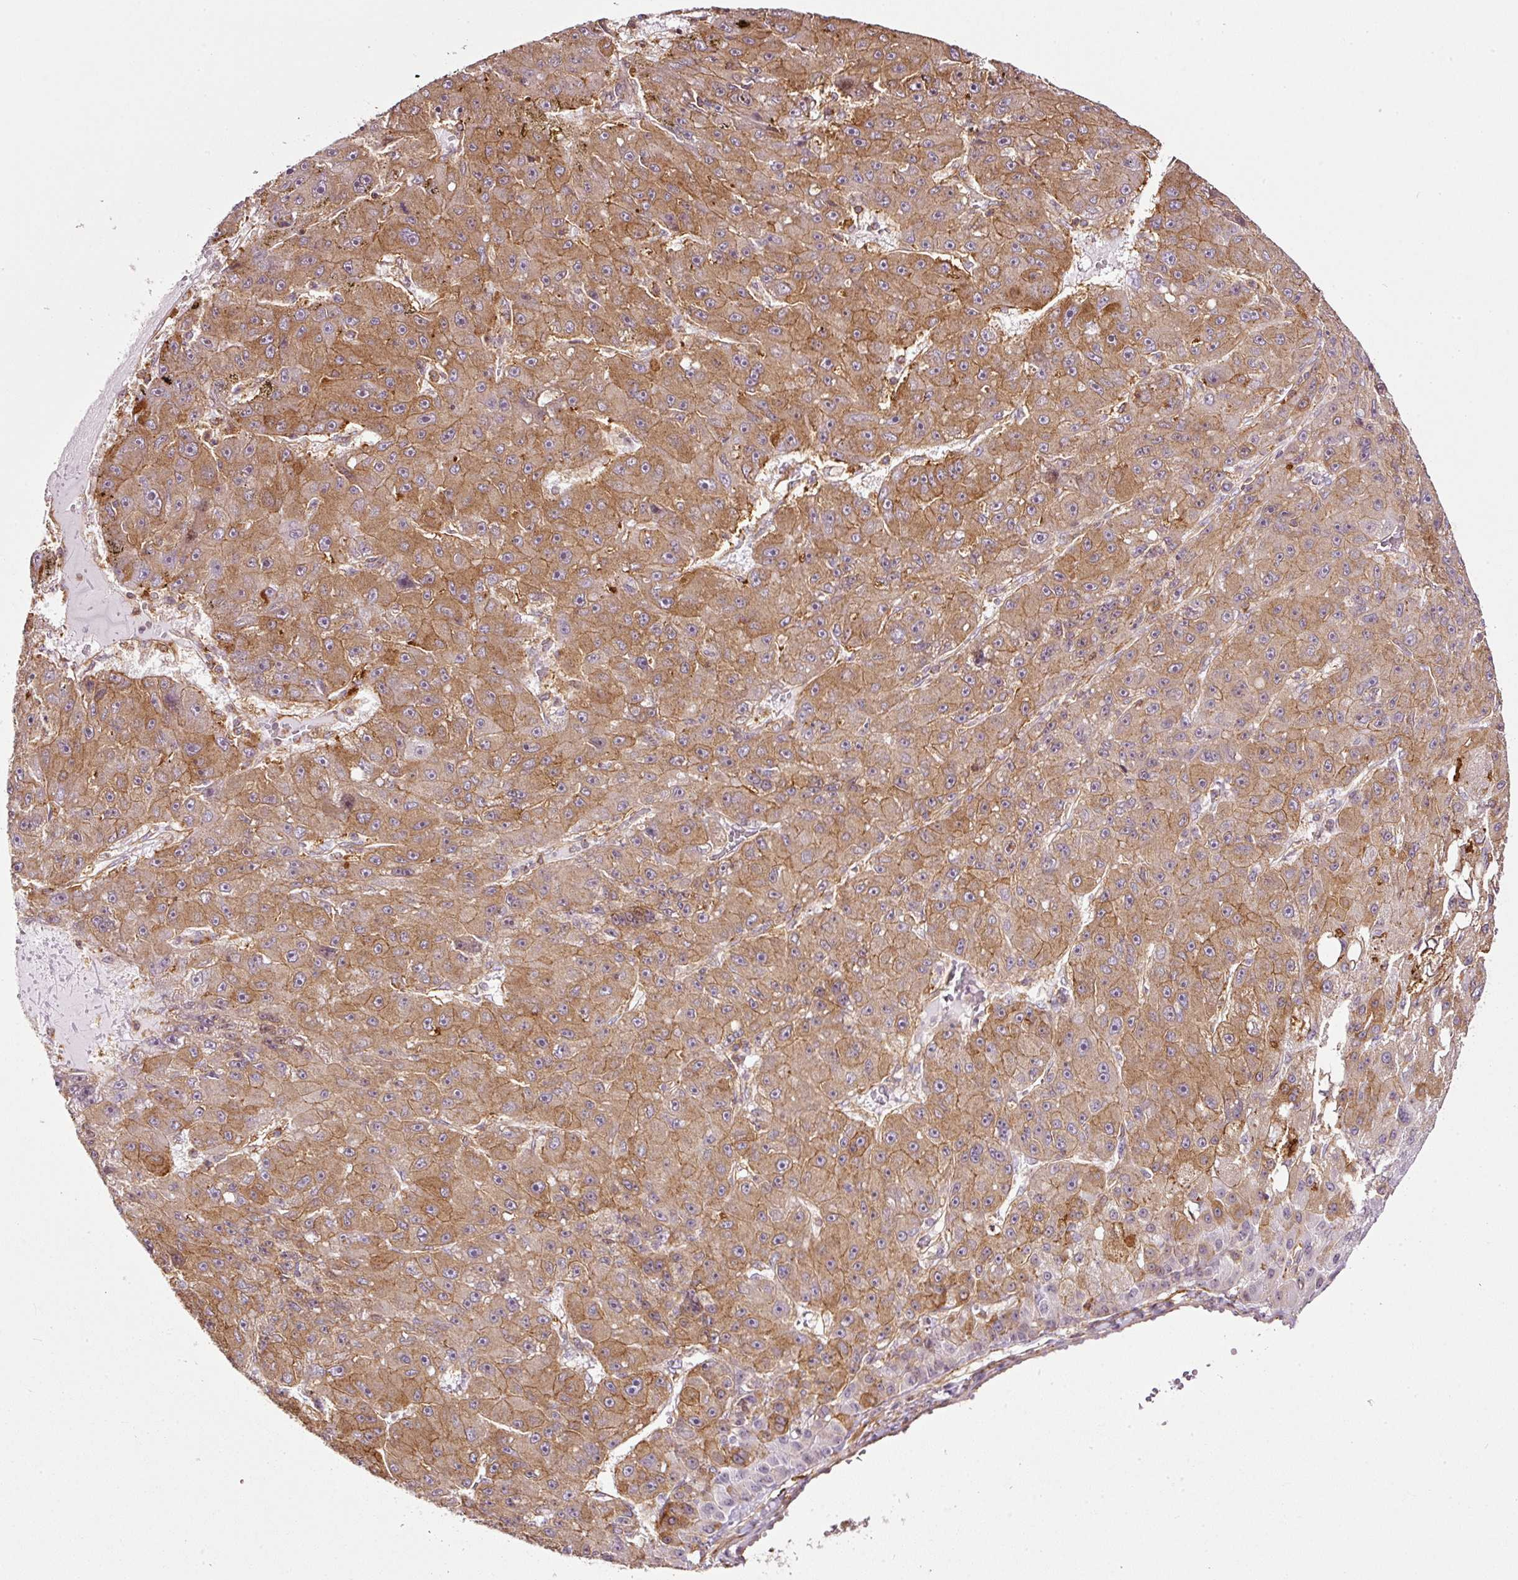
{"staining": {"intensity": "moderate", "quantity": ">75%", "location": "cytoplasmic/membranous"}, "tissue": "liver cancer", "cell_type": "Tumor cells", "image_type": "cancer", "snomed": [{"axis": "morphology", "description": "Carcinoma, Hepatocellular, NOS"}, {"axis": "topography", "description": "Liver"}], "caption": "This image exhibits IHC staining of human hepatocellular carcinoma (liver), with medium moderate cytoplasmic/membranous positivity in about >75% of tumor cells.", "gene": "SCNM1", "patient": {"sex": "male", "age": 67}}